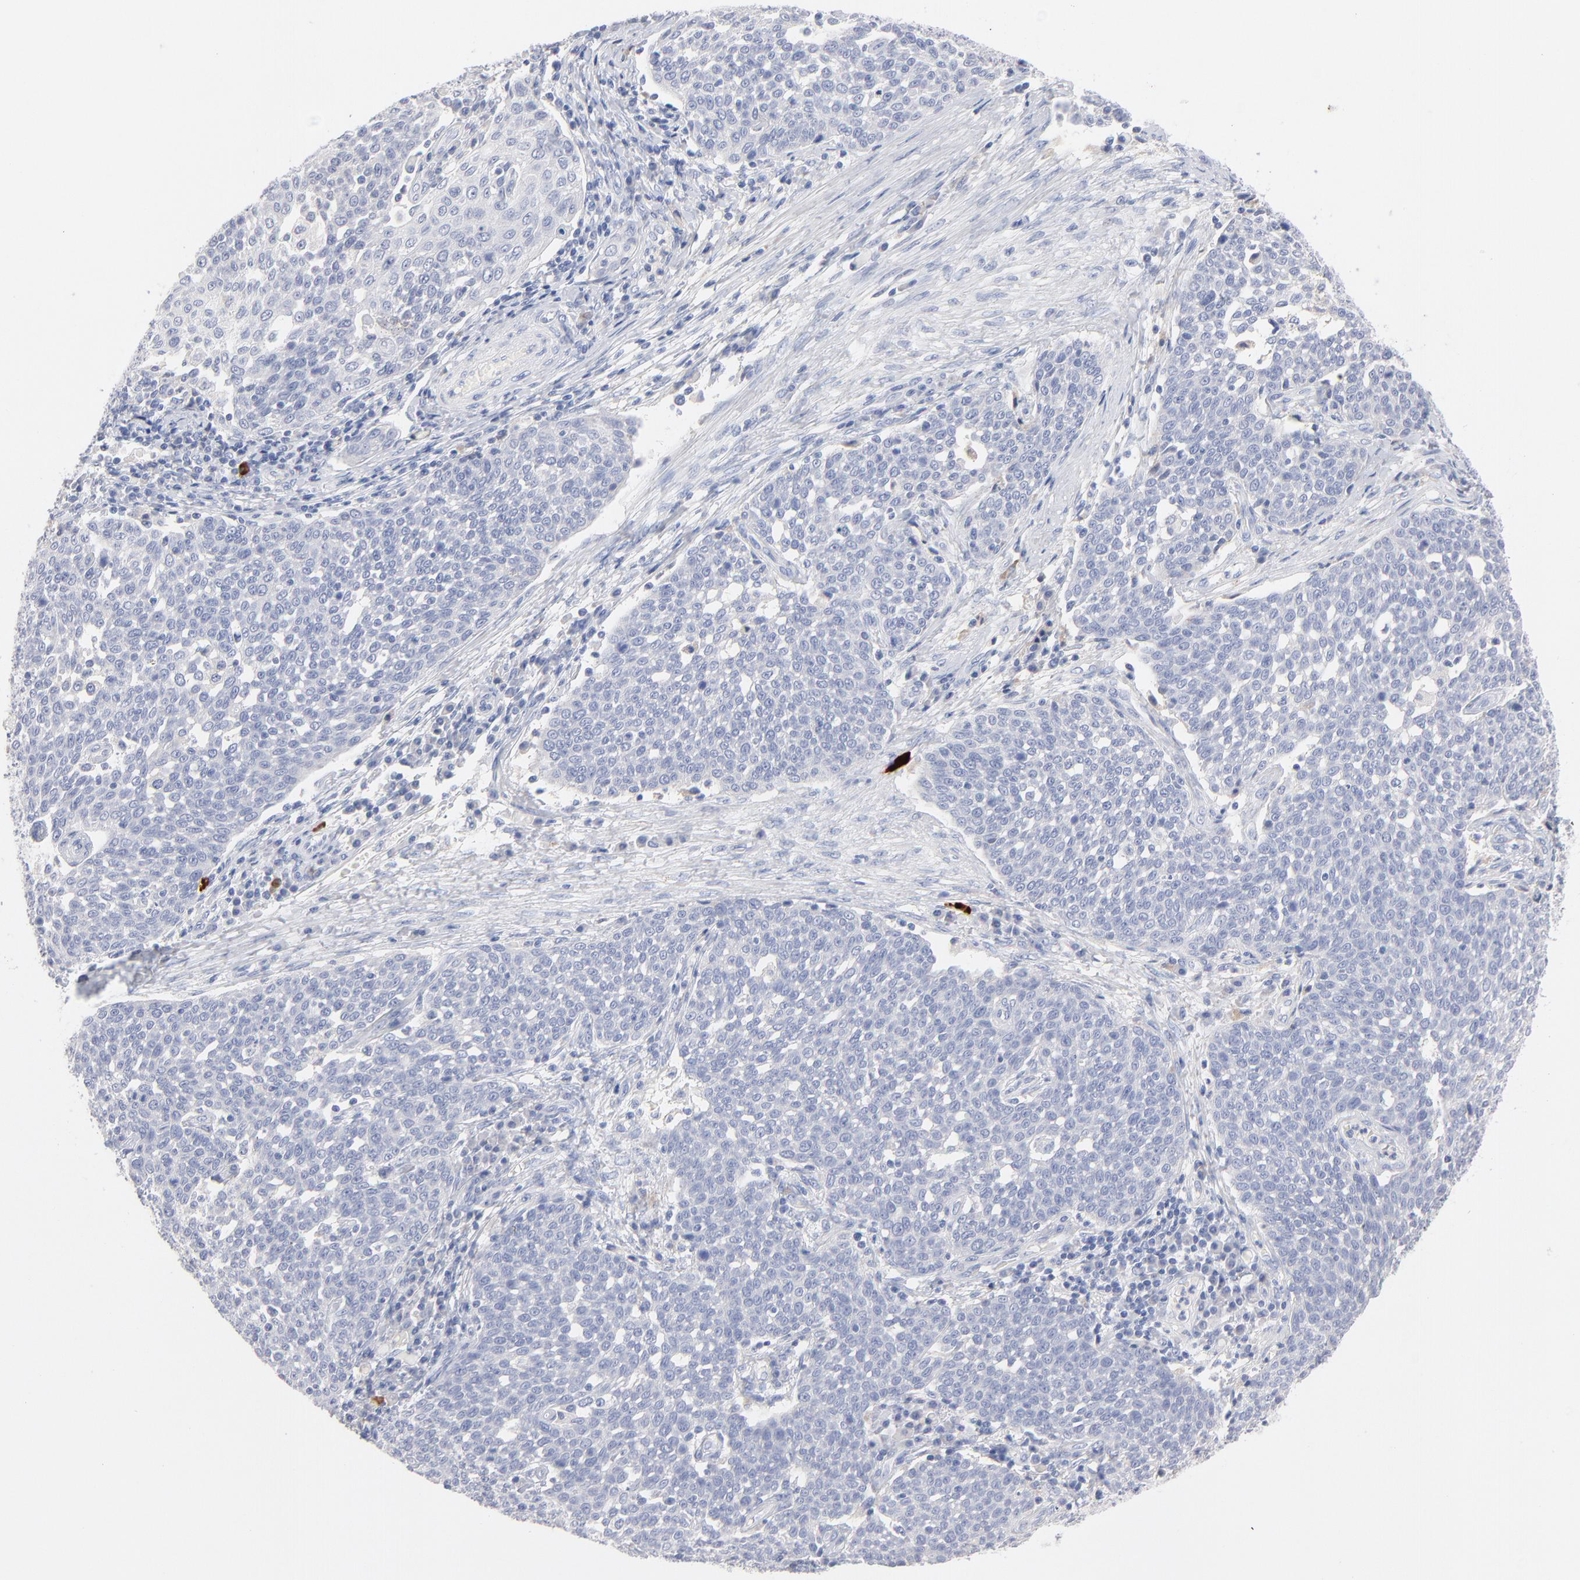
{"staining": {"intensity": "negative", "quantity": "none", "location": "none"}, "tissue": "cervical cancer", "cell_type": "Tumor cells", "image_type": "cancer", "snomed": [{"axis": "morphology", "description": "Squamous cell carcinoma, NOS"}, {"axis": "topography", "description": "Cervix"}], "caption": "This is an immunohistochemistry photomicrograph of human cervical cancer (squamous cell carcinoma). There is no positivity in tumor cells.", "gene": "F12", "patient": {"sex": "female", "age": 34}}